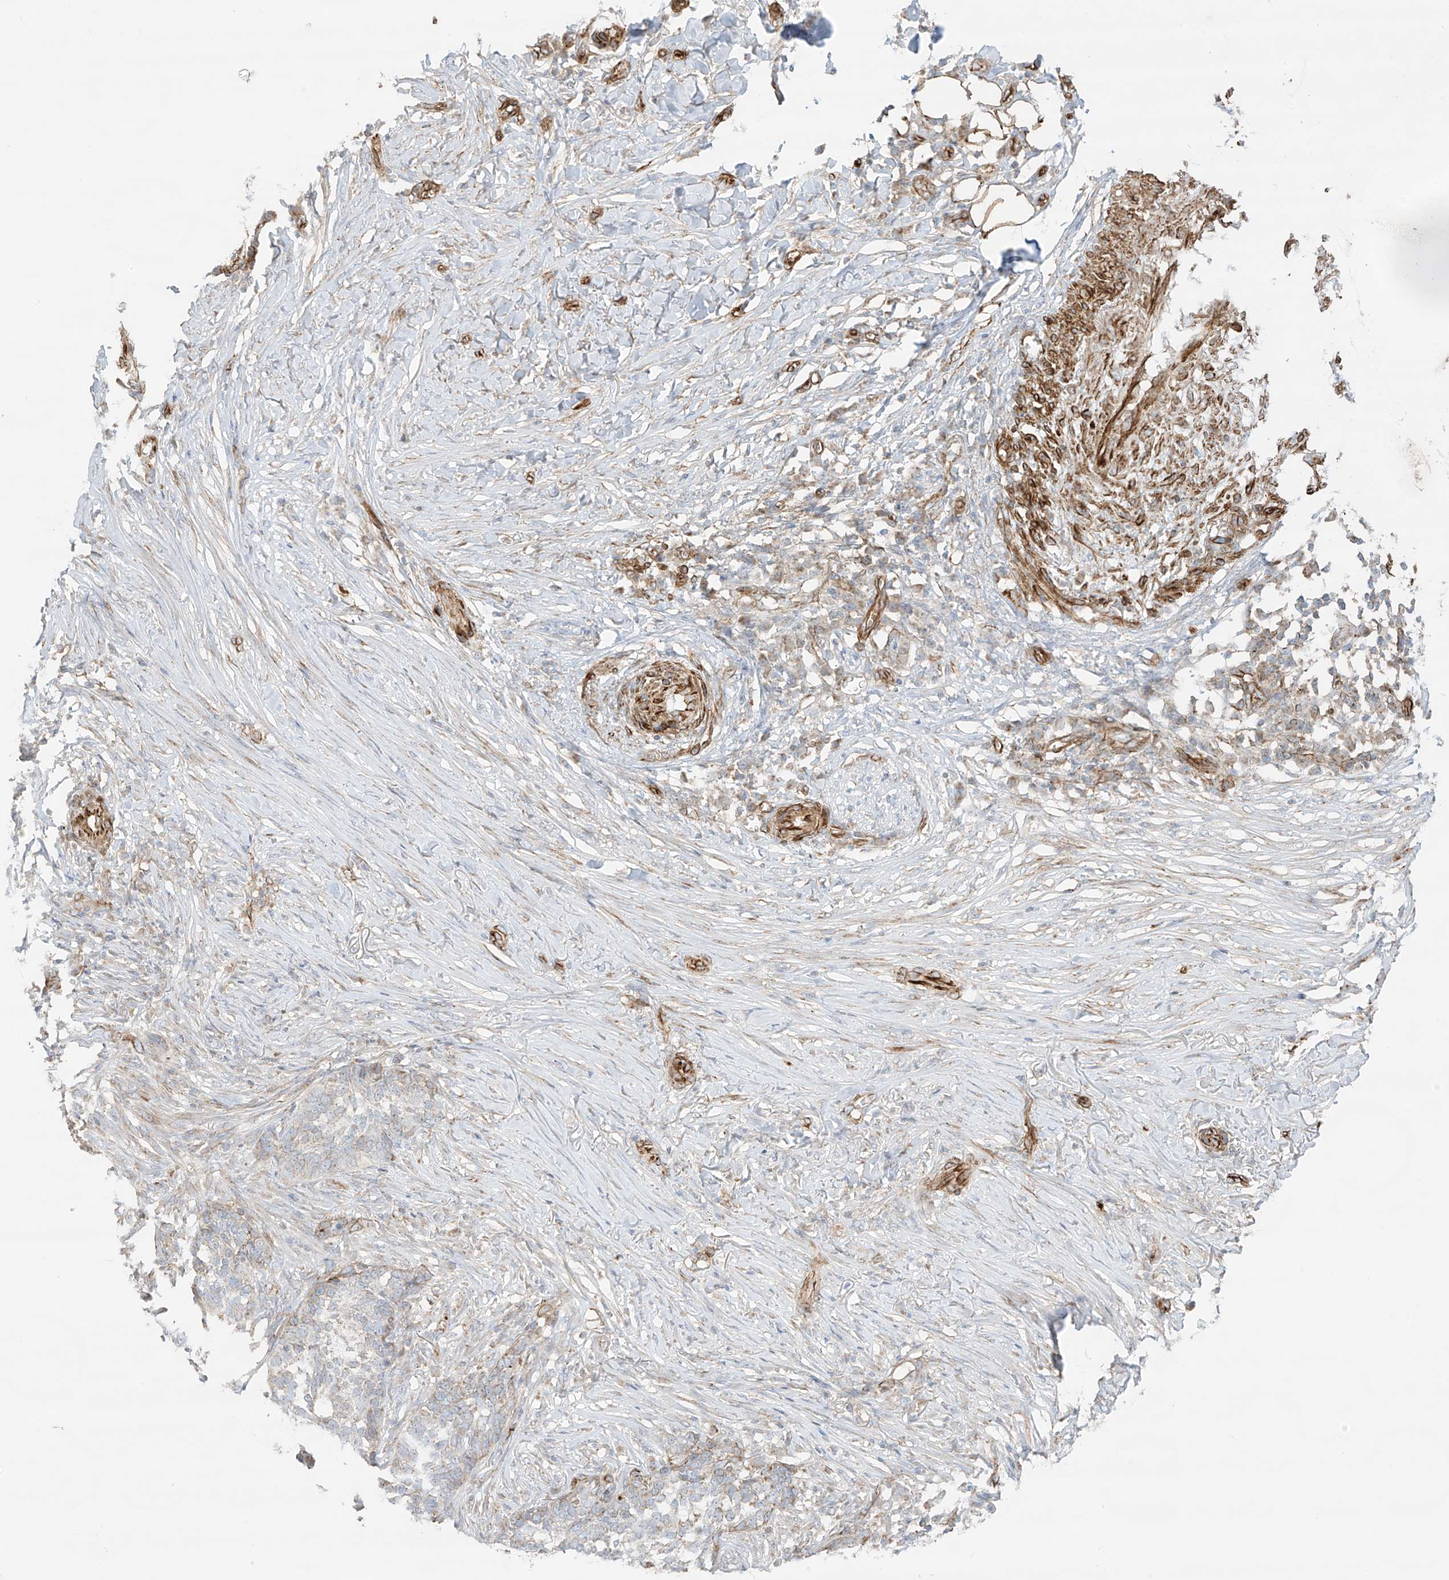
{"staining": {"intensity": "moderate", "quantity": "<25%", "location": "cytoplasmic/membranous"}, "tissue": "skin cancer", "cell_type": "Tumor cells", "image_type": "cancer", "snomed": [{"axis": "morphology", "description": "Basal cell carcinoma"}, {"axis": "topography", "description": "Skin"}], "caption": "The histopathology image shows immunohistochemical staining of basal cell carcinoma (skin). There is moderate cytoplasmic/membranous expression is present in approximately <25% of tumor cells.", "gene": "ABCB7", "patient": {"sex": "male", "age": 85}}